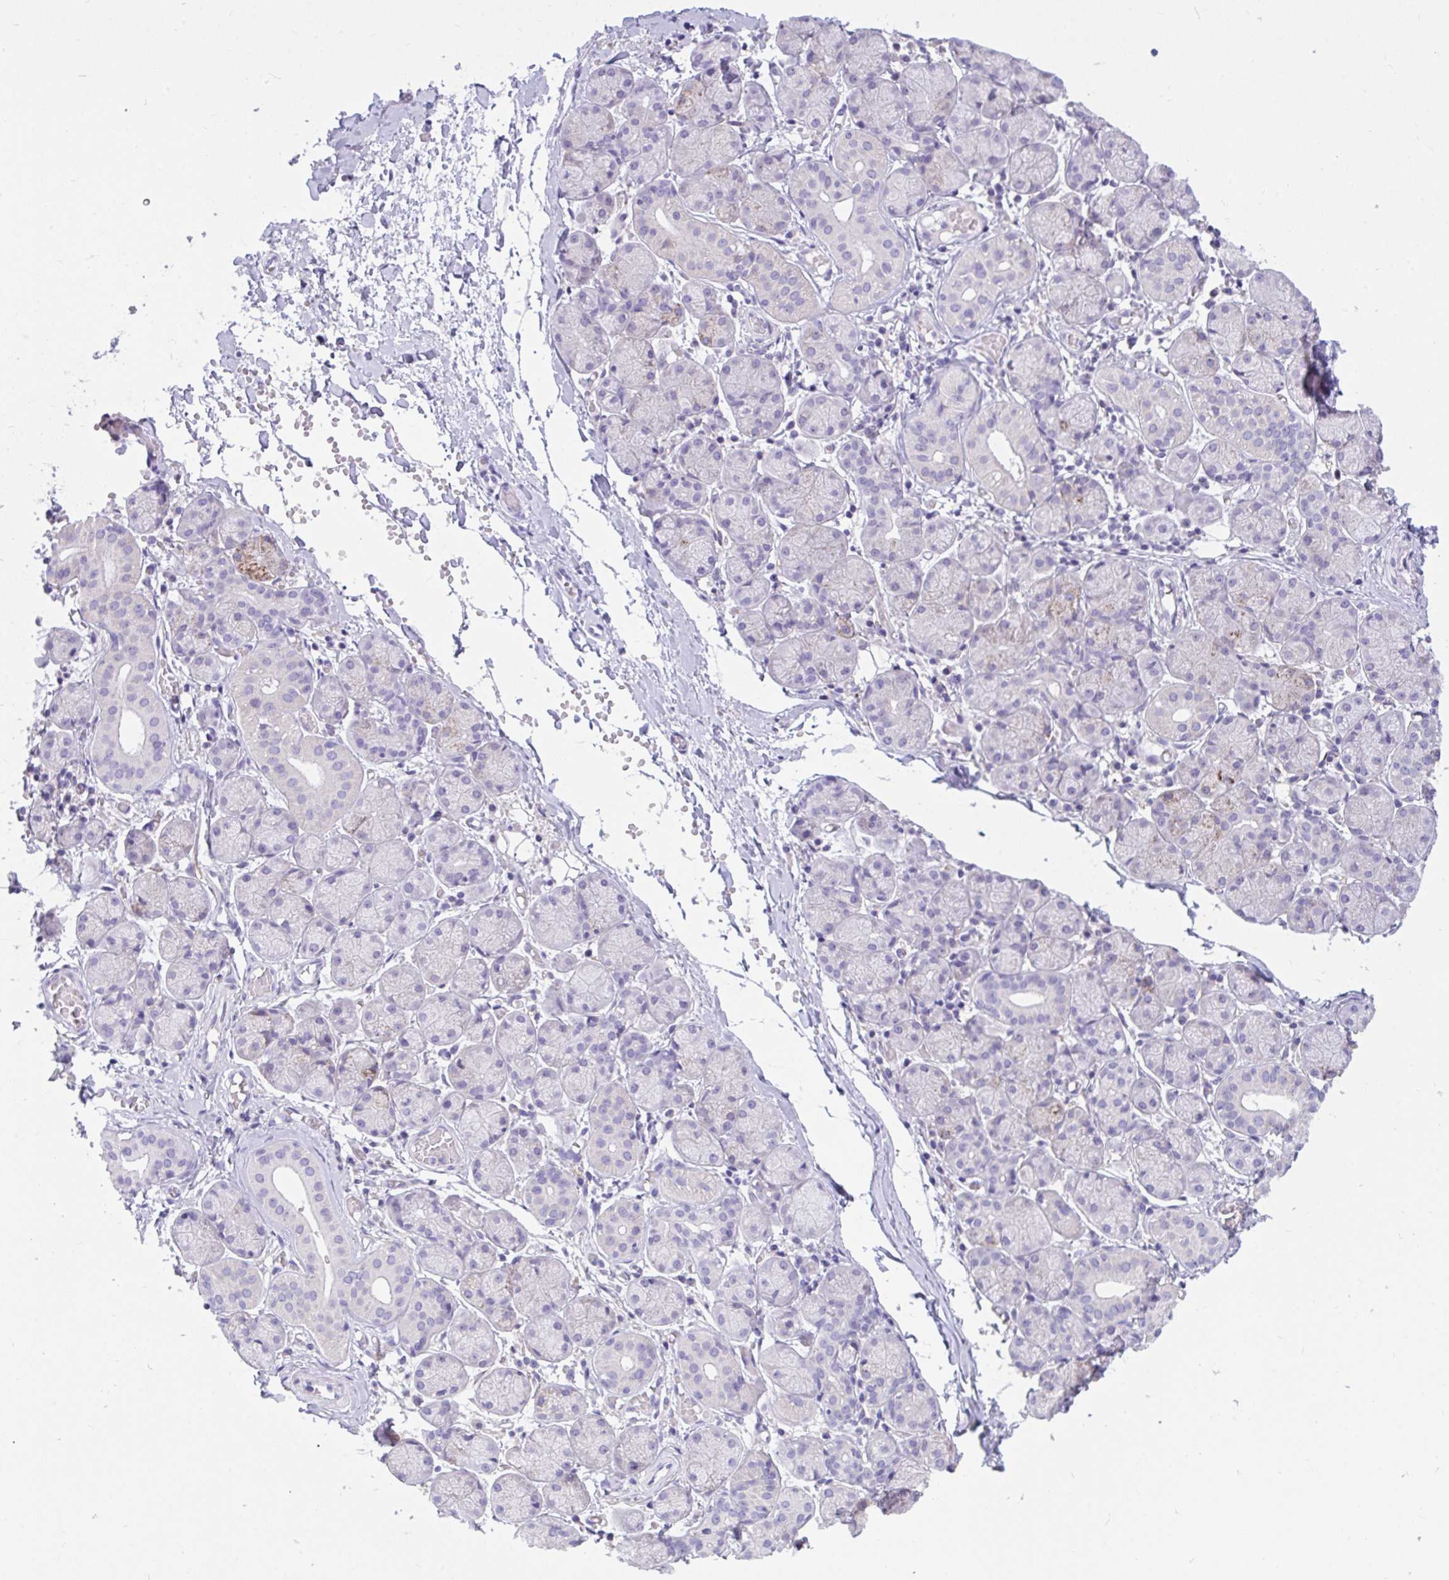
{"staining": {"intensity": "moderate", "quantity": "<25%", "location": "cytoplasmic/membranous"}, "tissue": "salivary gland", "cell_type": "Glandular cells", "image_type": "normal", "snomed": [{"axis": "morphology", "description": "Normal tissue, NOS"}, {"axis": "topography", "description": "Salivary gland"}], "caption": "Immunohistochemistry photomicrograph of benign salivary gland: human salivary gland stained using immunohistochemistry shows low levels of moderate protein expression localized specifically in the cytoplasmic/membranous of glandular cells, appearing as a cytoplasmic/membranous brown color.", "gene": "SEMA6B", "patient": {"sex": "female", "age": 24}}